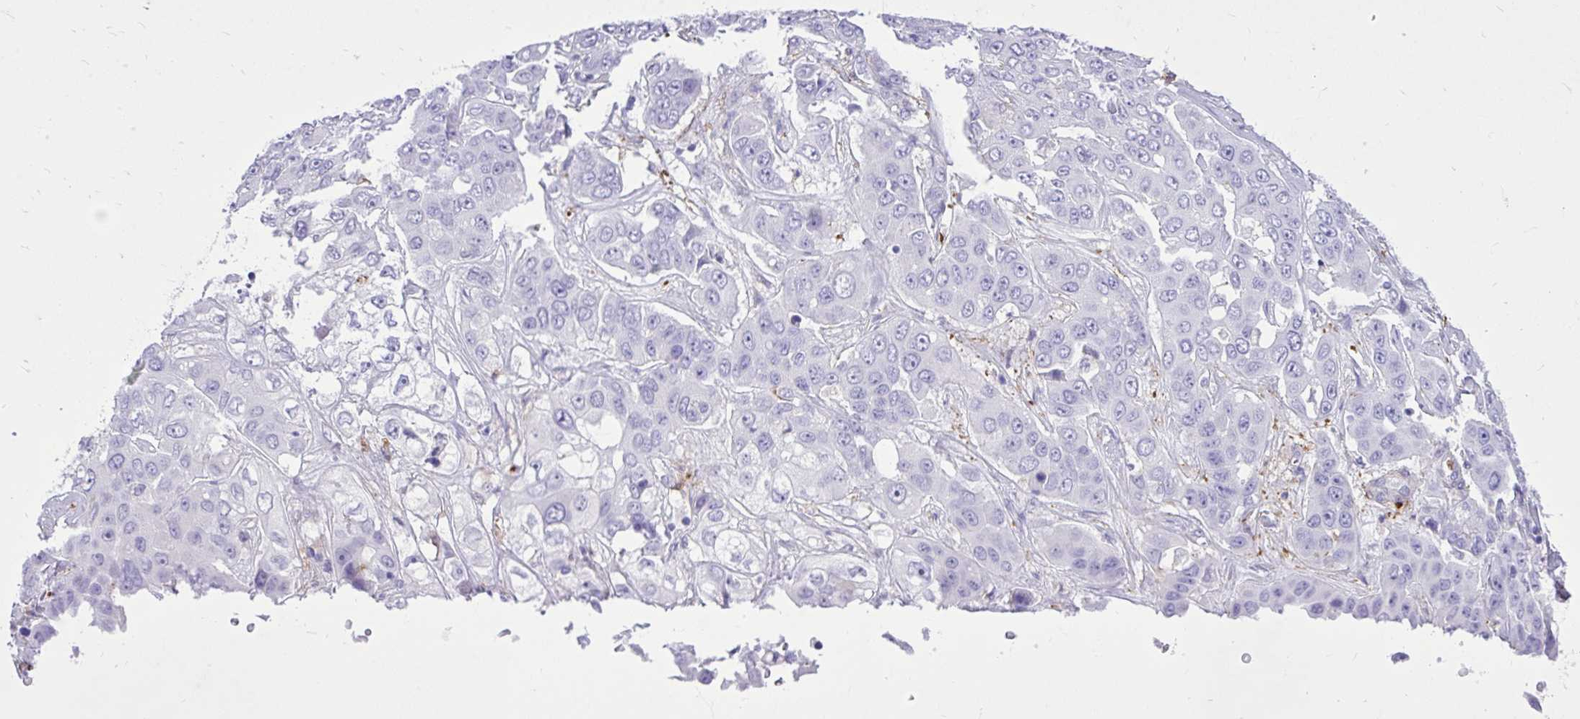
{"staining": {"intensity": "negative", "quantity": "none", "location": "none"}, "tissue": "liver cancer", "cell_type": "Tumor cells", "image_type": "cancer", "snomed": [{"axis": "morphology", "description": "Cholangiocarcinoma"}, {"axis": "topography", "description": "Liver"}], "caption": "Immunohistochemistry (IHC) photomicrograph of liver cholangiocarcinoma stained for a protein (brown), which displays no staining in tumor cells. The staining is performed using DAB brown chromogen with nuclei counter-stained in using hematoxylin.", "gene": "TLR7", "patient": {"sex": "female", "age": 52}}